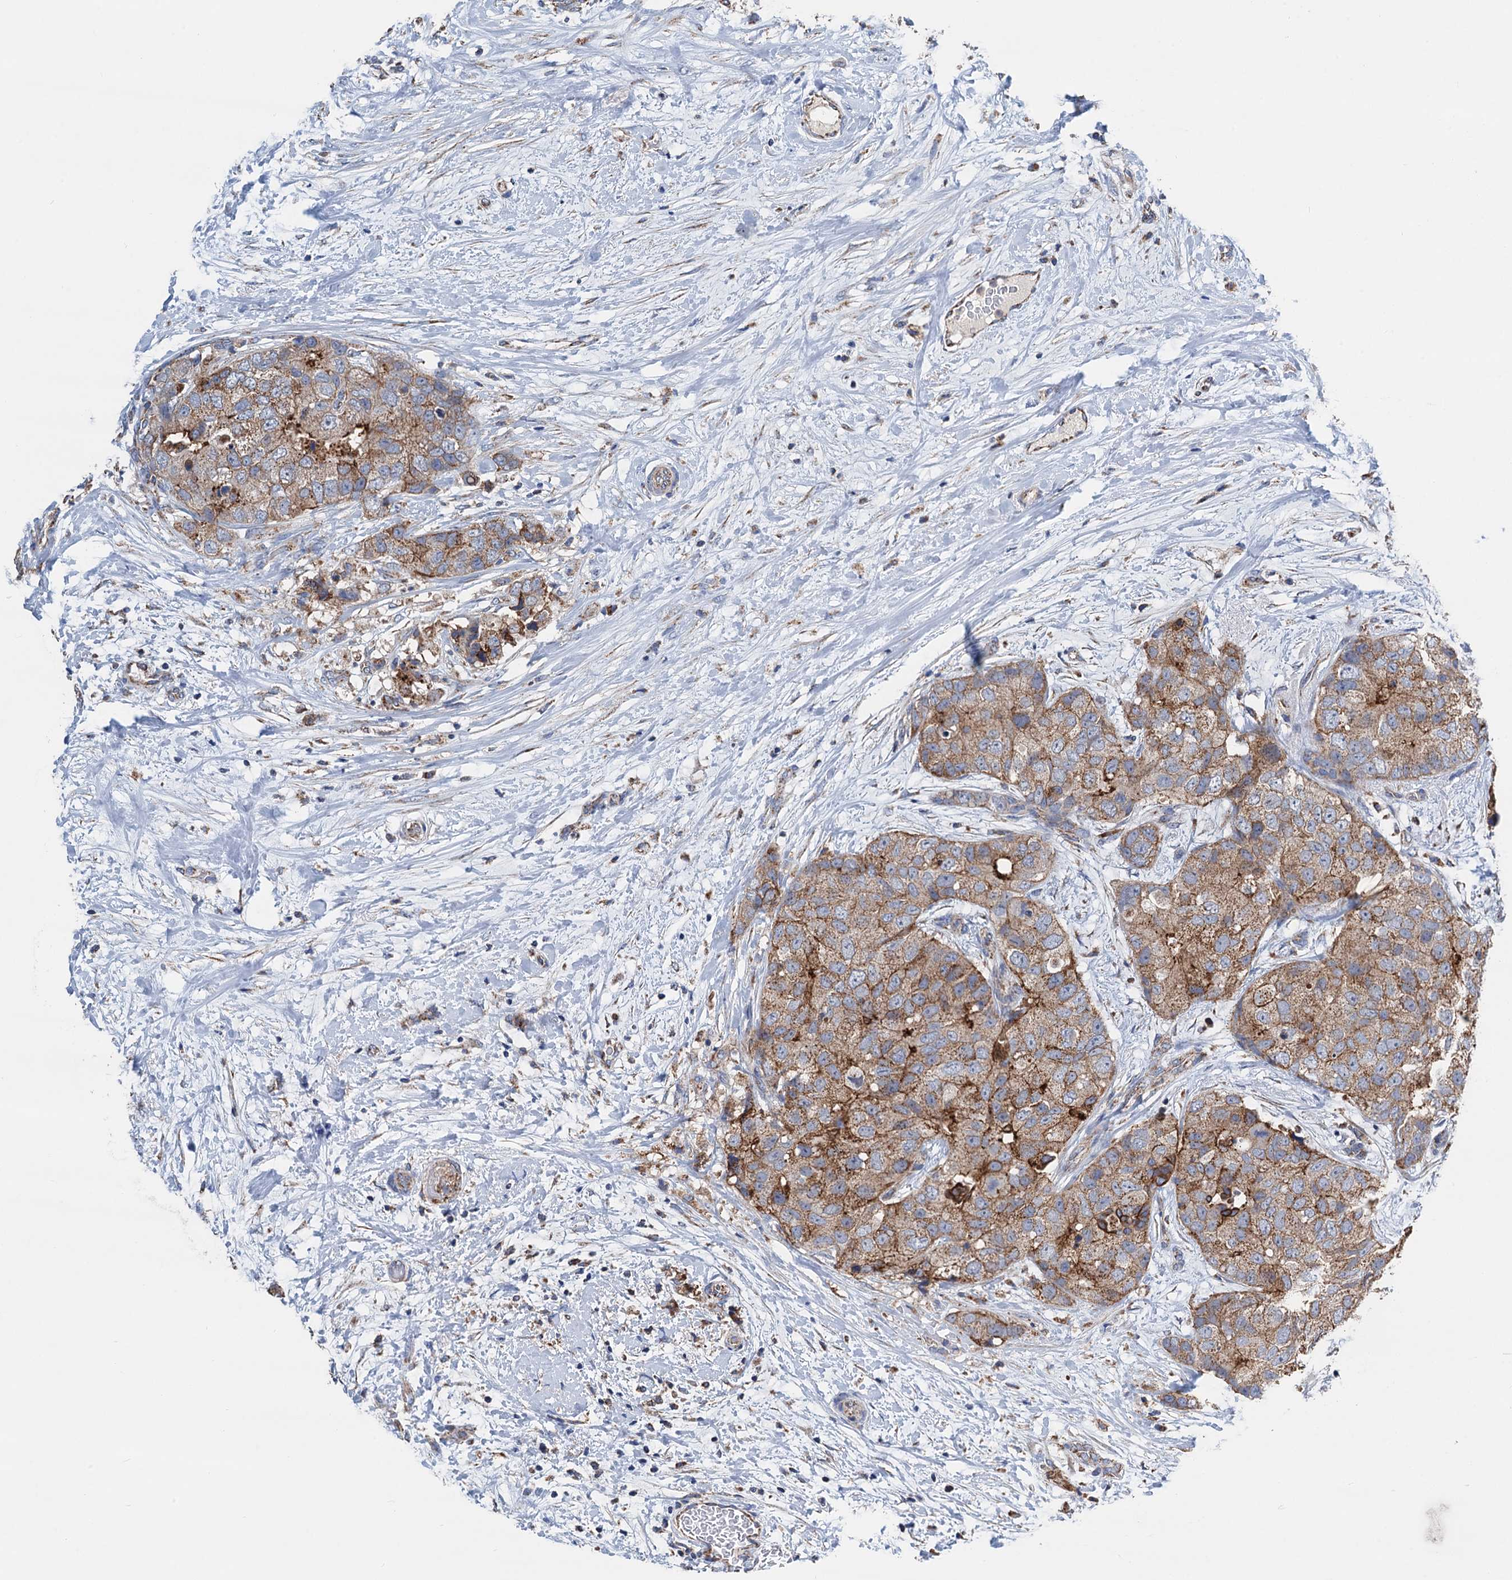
{"staining": {"intensity": "moderate", "quantity": ">75%", "location": "cytoplasmic/membranous"}, "tissue": "breast cancer", "cell_type": "Tumor cells", "image_type": "cancer", "snomed": [{"axis": "morphology", "description": "Duct carcinoma"}, {"axis": "topography", "description": "Breast"}], "caption": "Immunohistochemistry (IHC) (DAB (3,3'-diaminobenzidine)) staining of human breast cancer exhibits moderate cytoplasmic/membranous protein expression in approximately >75% of tumor cells.", "gene": "DGLUCY", "patient": {"sex": "female", "age": 62}}